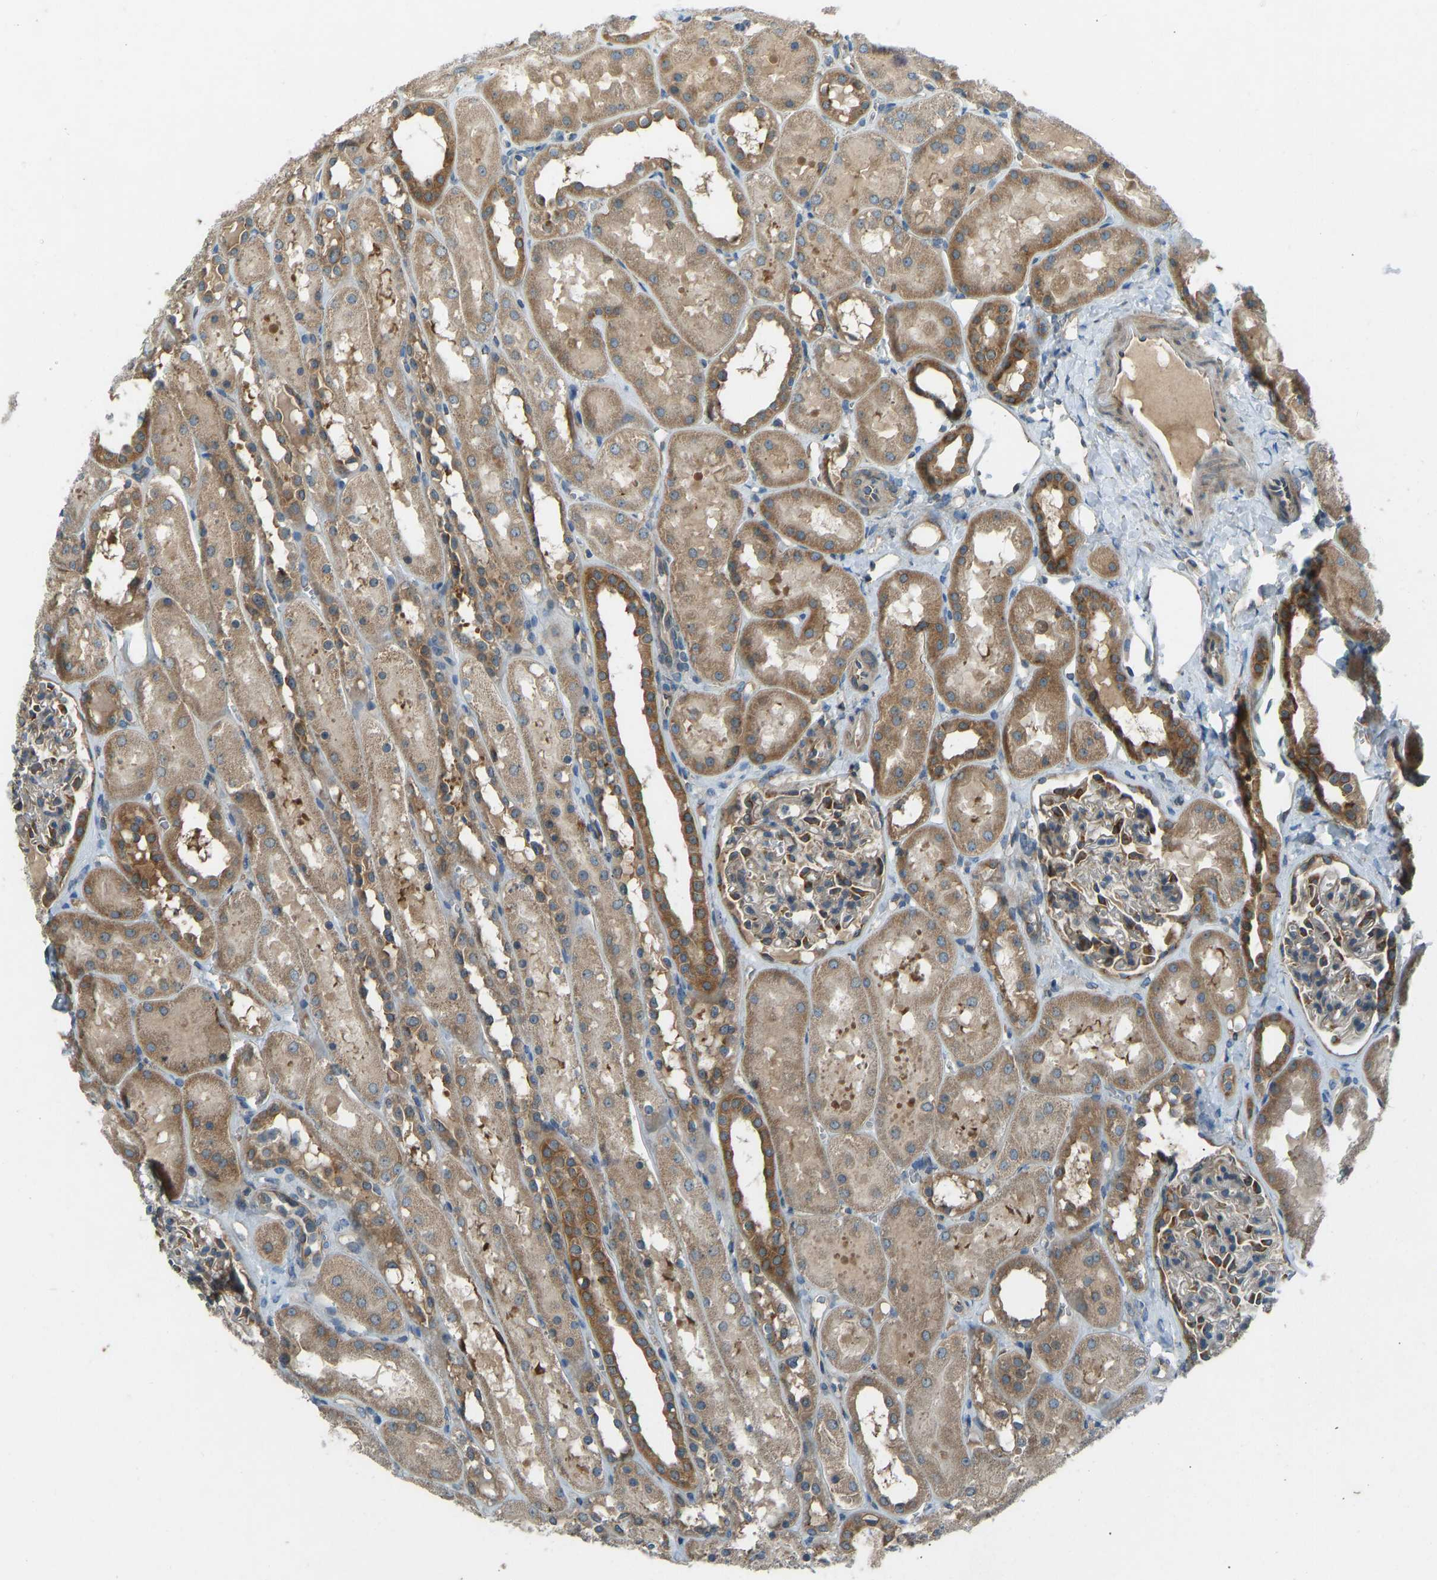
{"staining": {"intensity": "moderate", "quantity": "25%-75%", "location": "cytoplasmic/membranous"}, "tissue": "kidney", "cell_type": "Cells in glomeruli", "image_type": "normal", "snomed": [{"axis": "morphology", "description": "Normal tissue, NOS"}, {"axis": "topography", "description": "Kidney"}, {"axis": "topography", "description": "Urinary bladder"}], "caption": "Immunohistochemistry image of normal kidney stained for a protein (brown), which displays medium levels of moderate cytoplasmic/membranous expression in approximately 25%-75% of cells in glomeruli.", "gene": "STAU2", "patient": {"sex": "male", "age": 16}}